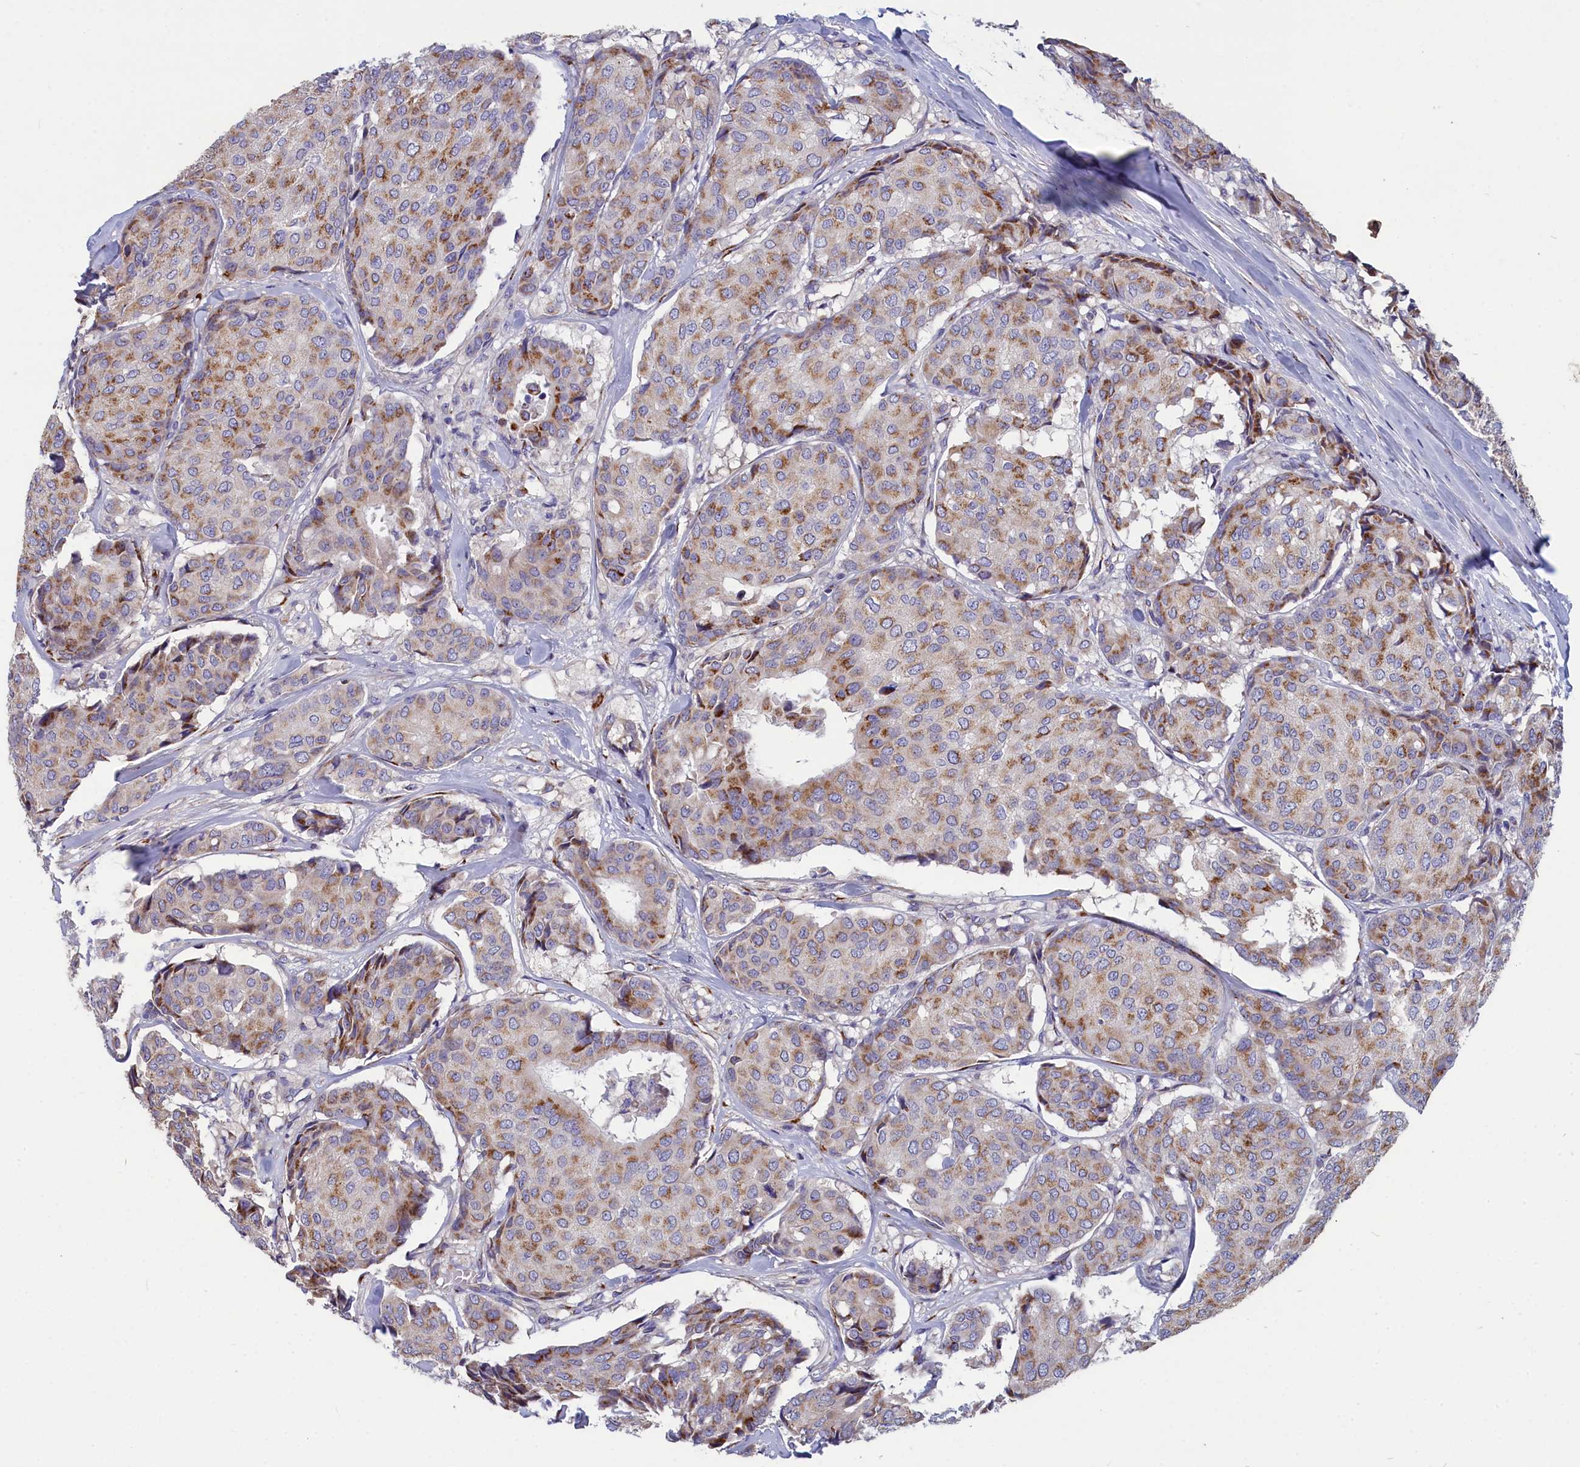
{"staining": {"intensity": "moderate", "quantity": ">75%", "location": "cytoplasmic/membranous"}, "tissue": "breast cancer", "cell_type": "Tumor cells", "image_type": "cancer", "snomed": [{"axis": "morphology", "description": "Duct carcinoma"}, {"axis": "topography", "description": "Breast"}], "caption": "Protein expression by immunohistochemistry (IHC) exhibits moderate cytoplasmic/membranous positivity in approximately >75% of tumor cells in breast cancer (intraductal carcinoma).", "gene": "TUBGCP4", "patient": {"sex": "female", "age": 75}}